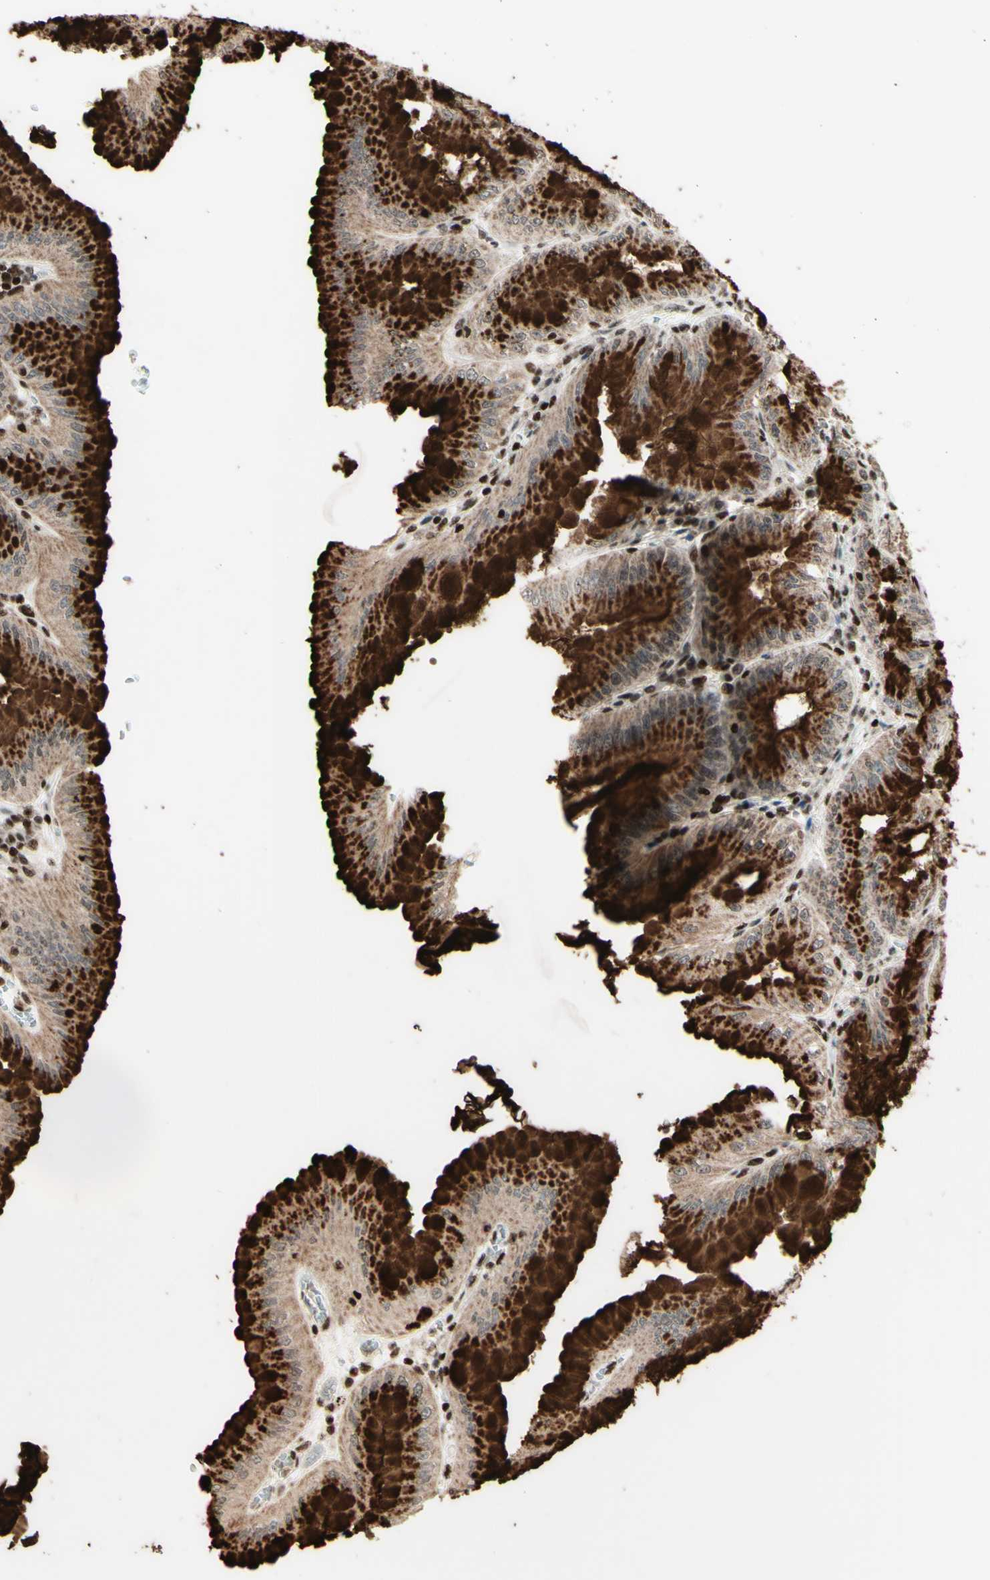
{"staining": {"intensity": "strong", "quantity": ">75%", "location": "cytoplasmic/membranous,nuclear"}, "tissue": "stomach", "cell_type": "Glandular cells", "image_type": "normal", "snomed": [{"axis": "morphology", "description": "Normal tissue, NOS"}, {"axis": "topography", "description": "Stomach, lower"}], "caption": "Glandular cells display strong cytoplasmic/membranous,nuclear staining in approximately >75% of cells in unremarkable stomach. The staining was performed using DAB to visualize the protein expression in brown, while the nuclei were stained in blue with hematoxylin (Magnification: 20x).", "gene": "NR3C1", "patient": {"sex": "male", "age": 71}}